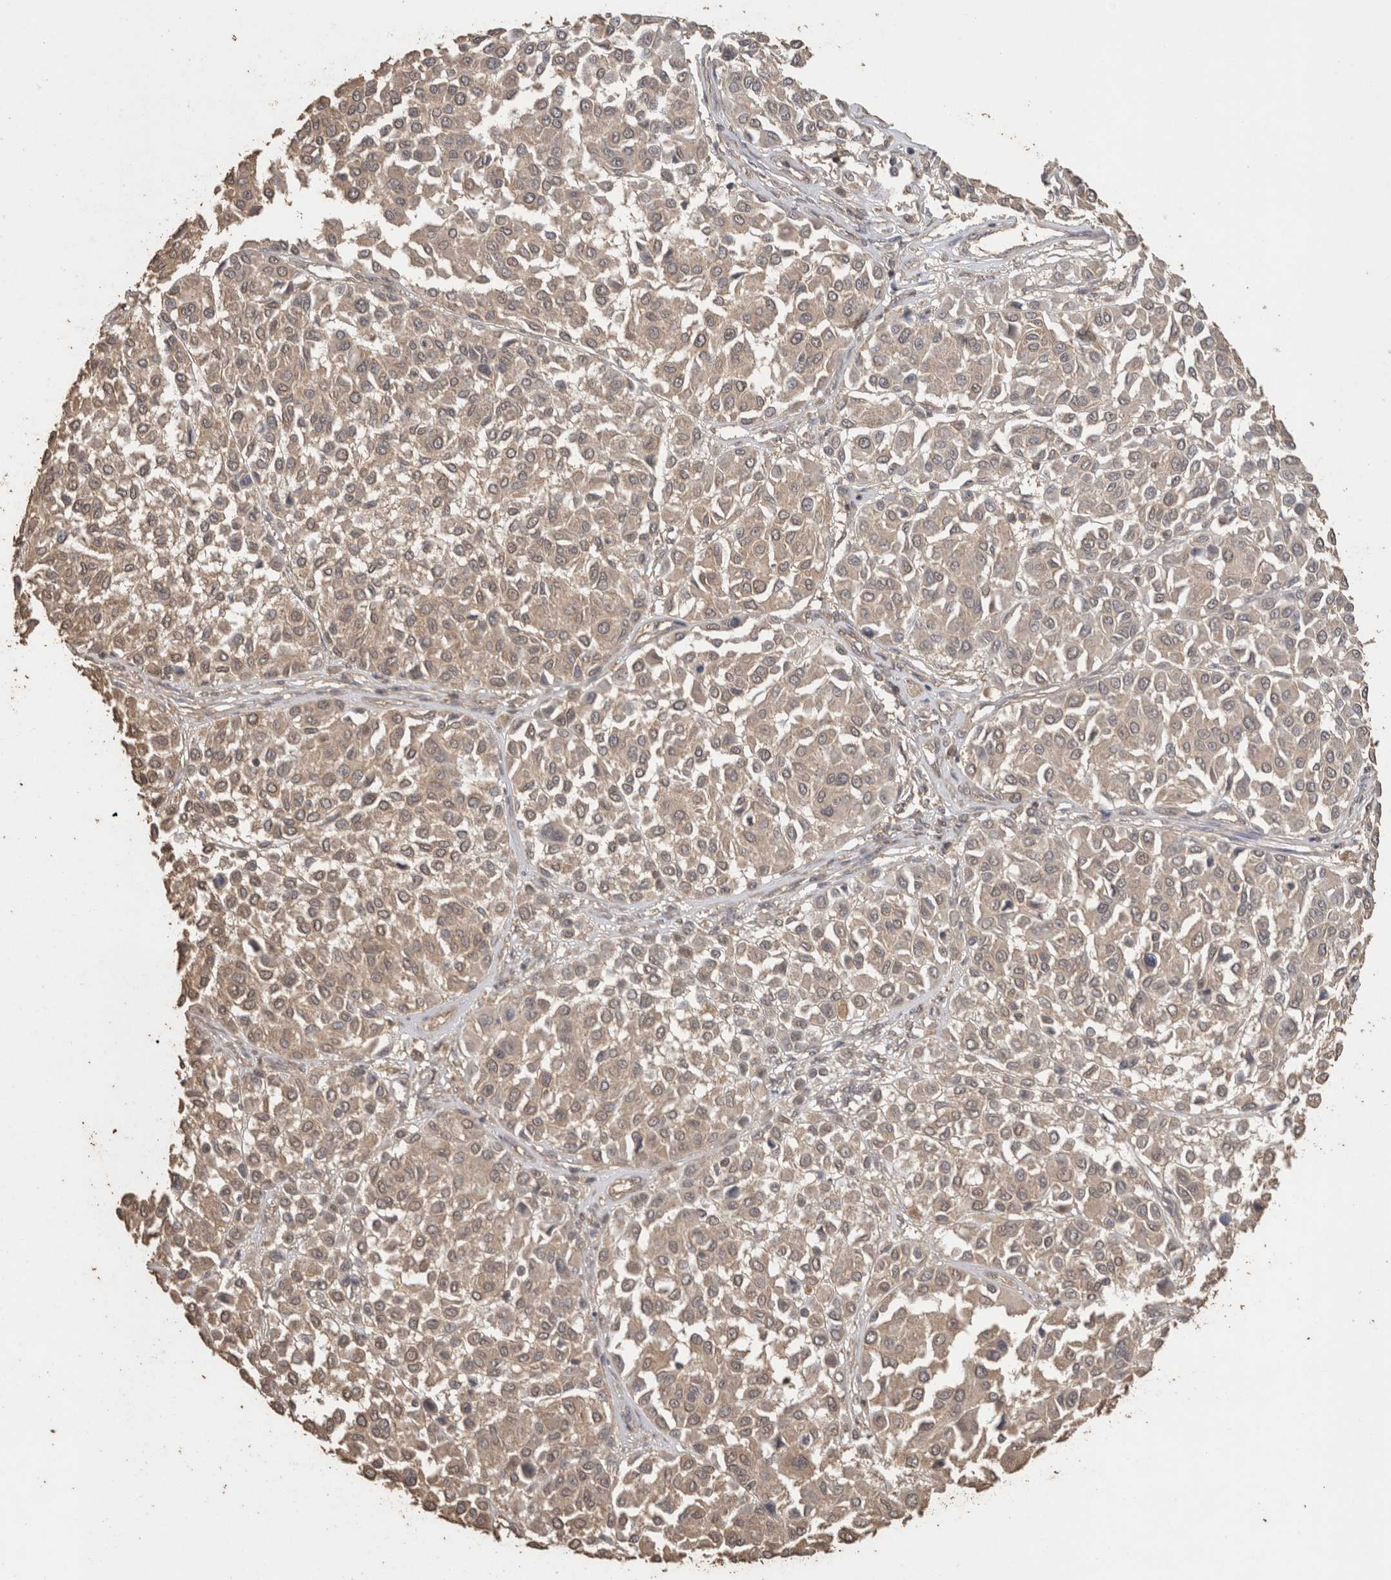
{"staining": {"intensity": "weak", "quantity": "25%-75%", "location": "cytoplasmic/membranous"}, "tissue": "melanoma", "cell_type": "Tumor cells", "image_type": "cancer", "snomed": [{"axis": "morphology", "description": "Malignant melanoma, Metastatic site"}, {"axis": "topography", "description": "Soft tissue"}], "caption": "Immunohistochemical staining of melanoma shows low levels of weak cytoplasmic/membranous expression in approximately 25%-75% of tumor cells.", "gene": "CX3CL1", "patient": {"sex": "male", "age": 41}}